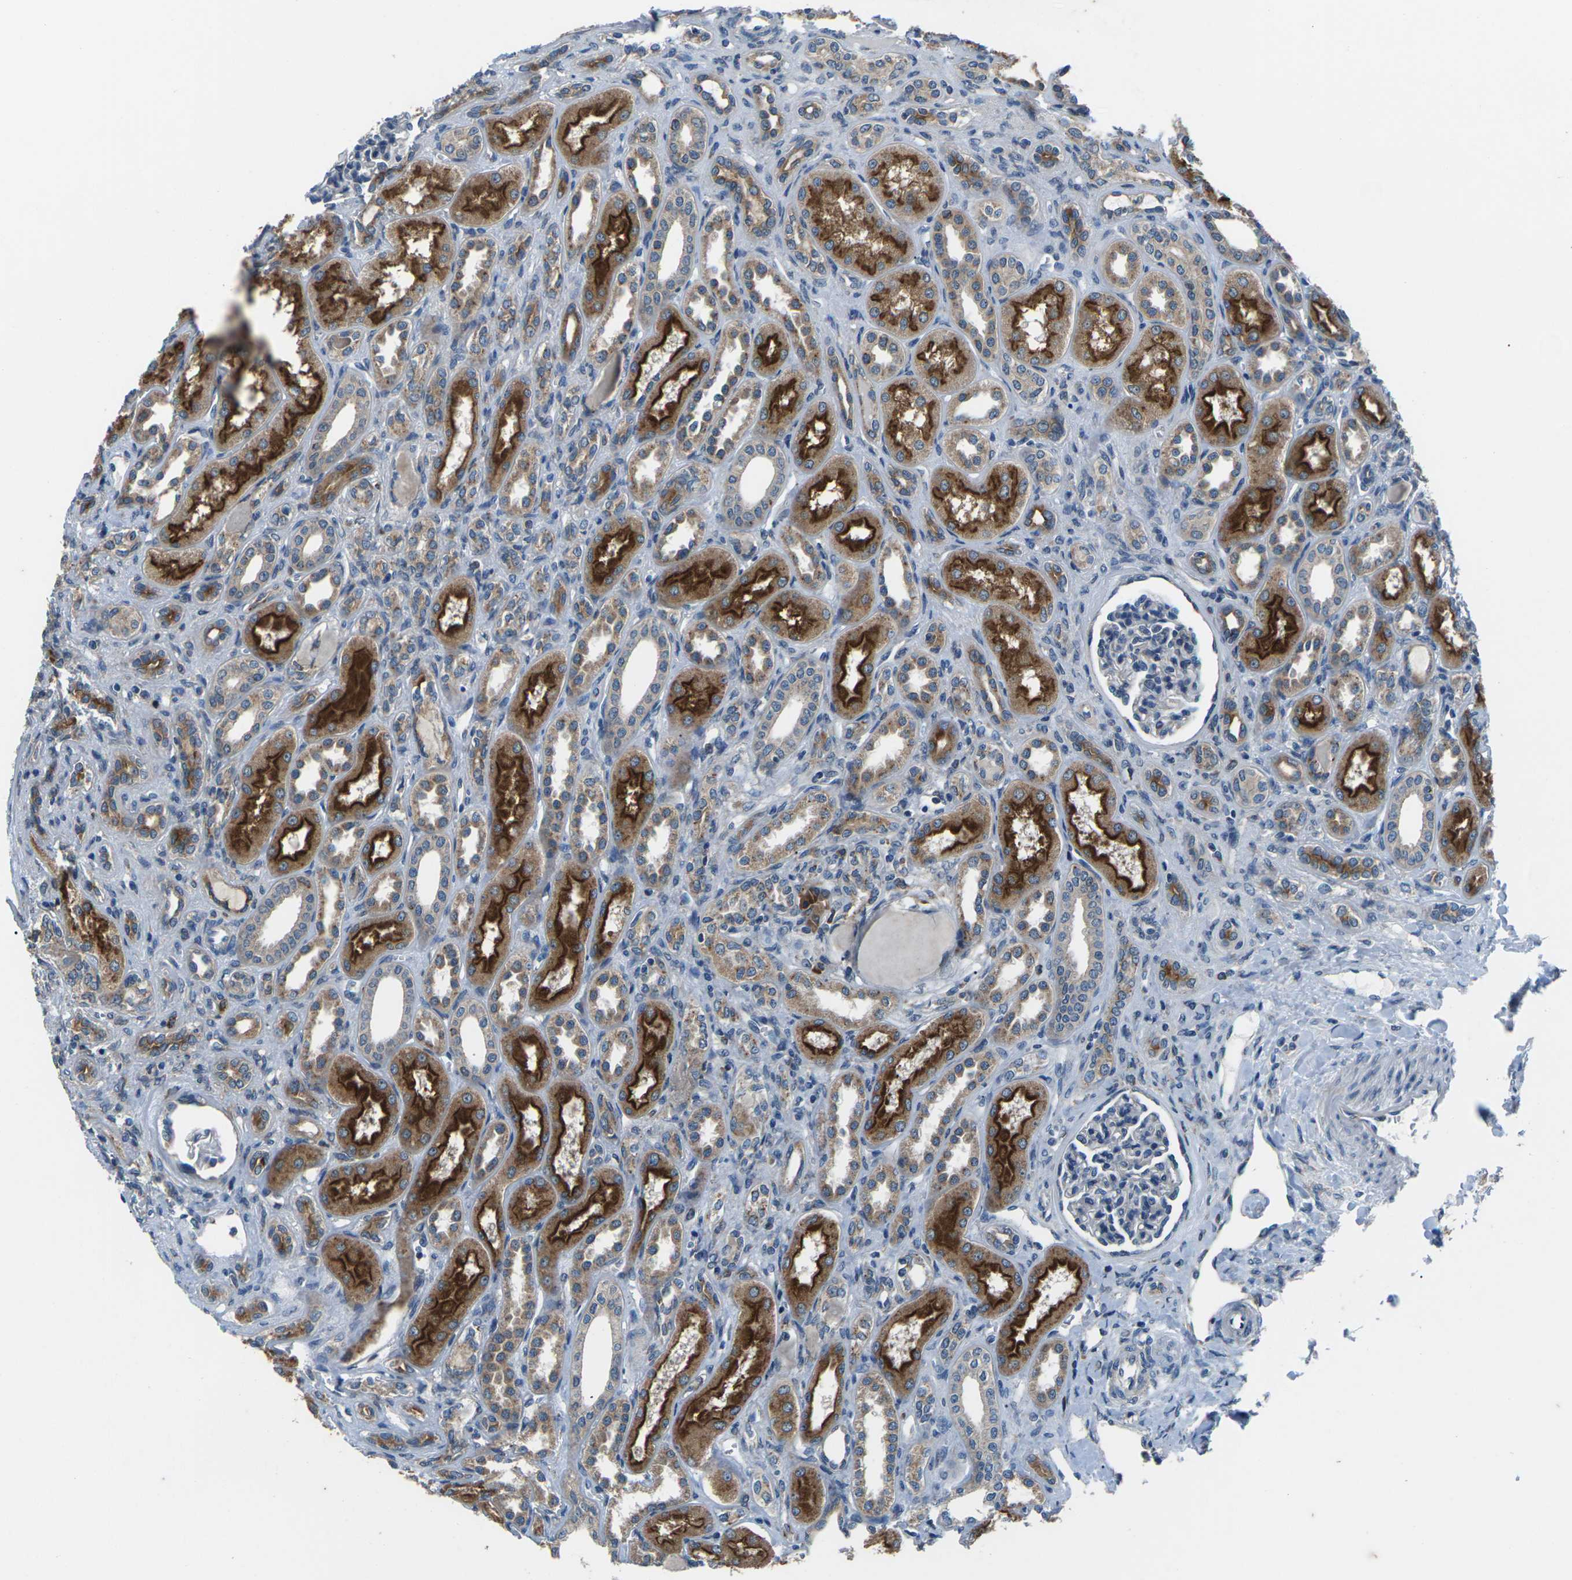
{"staining": {"intensity": "negative", "quantity": "none", "location": "none"}, "tissue": "kidney", "cell_type": "Cells in glomeruli", "image_type": "normal", "snomed": [{"axis": "morphology", "description": "Normal tissue, NOS"}, {"axis": "topography", "description": "Kidney"}], "caption": "Immunohistochemical staining of benign kidney demonstrates no significant staining in cells in glomeruli.", "gene": "GABRP", "patient": {"sex": "male", "age": 7}}